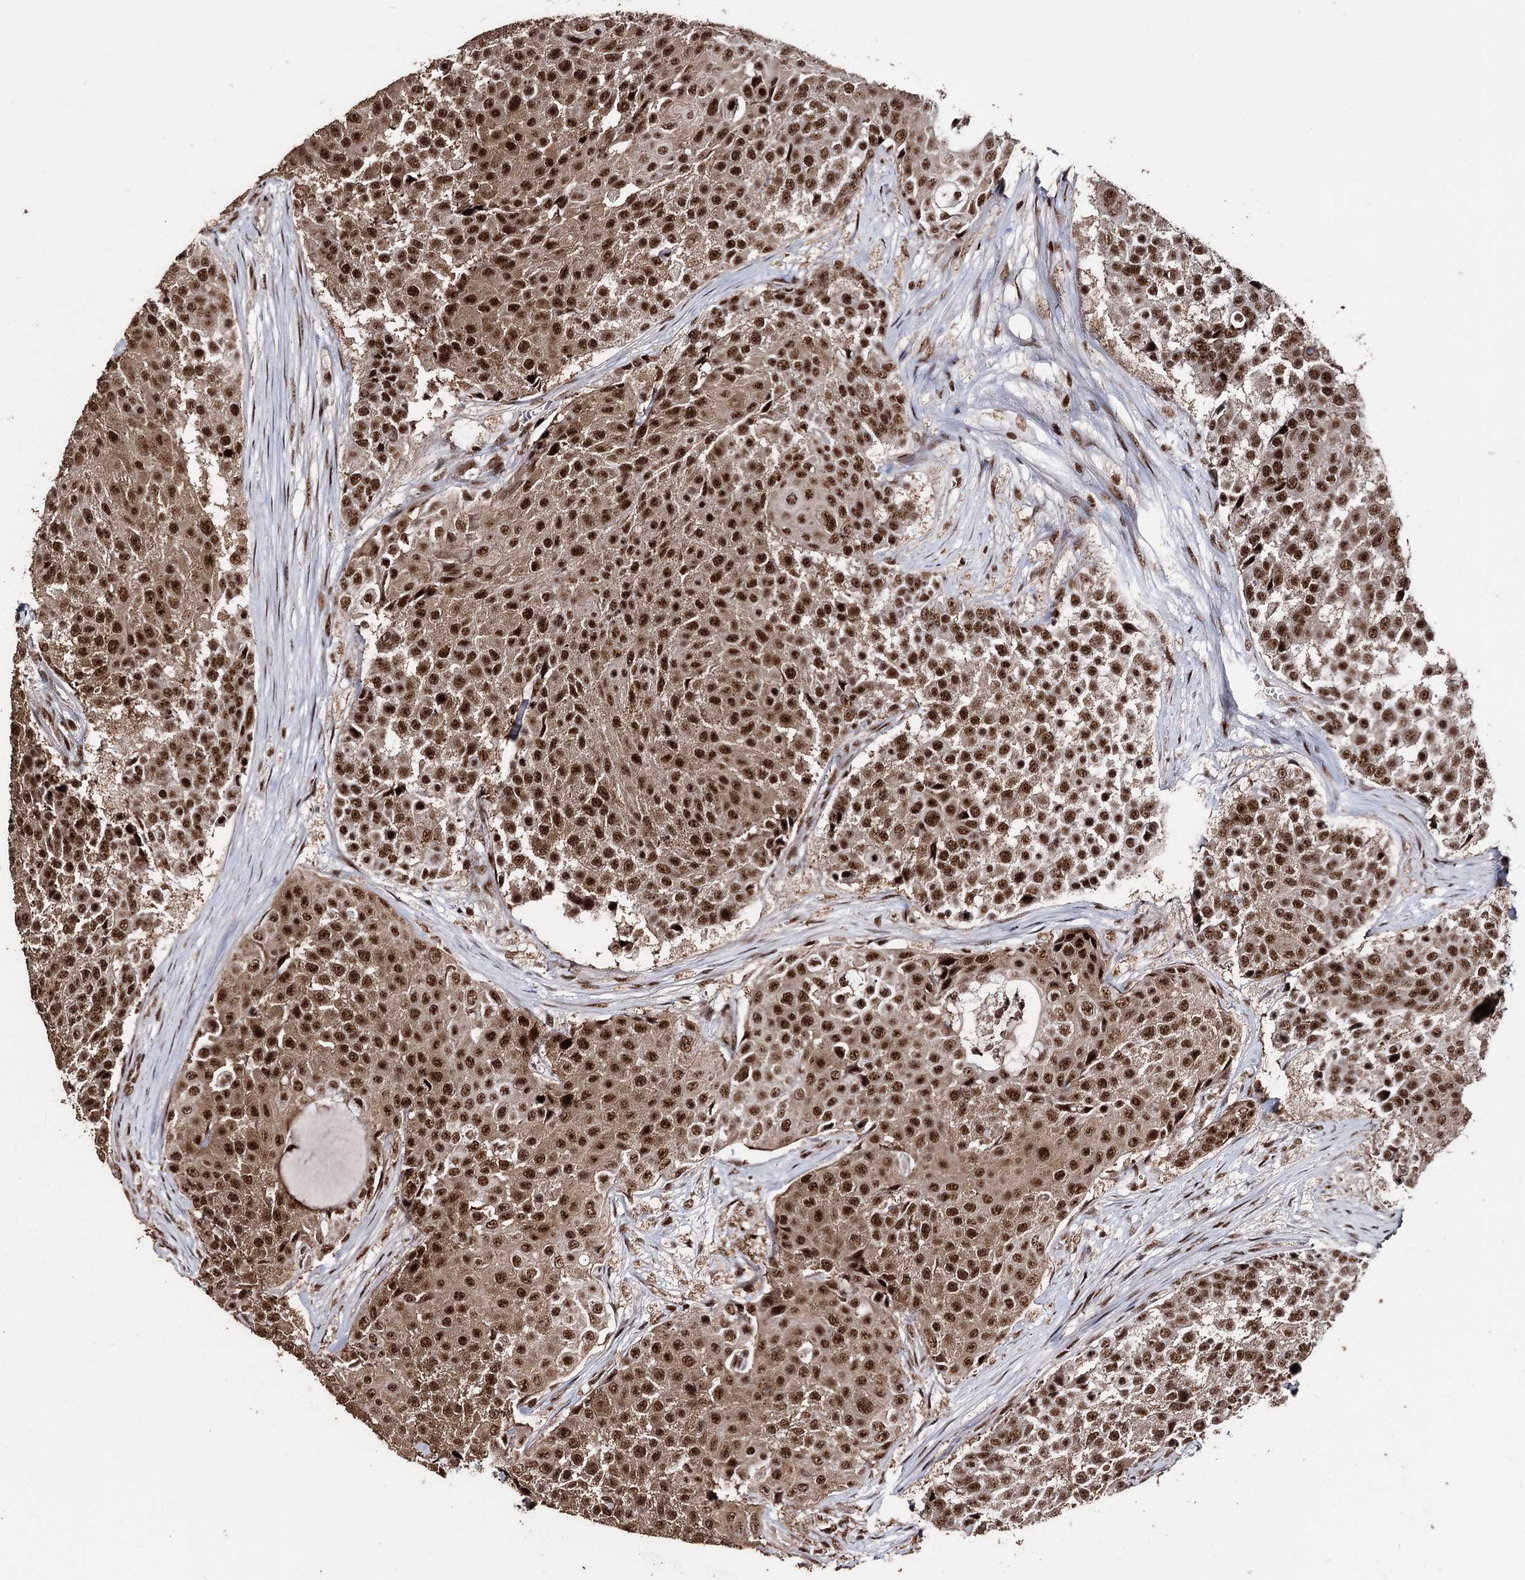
{"staining": {"intensity": "strong", "quantity": ">75%", "location": "nuclear"}, "tissue": "urothelial cancer", "cell_type": "Tumor cells", "image_type": "cancer", "snomed": [{"axis": "morphology", "description": "Urothelial carcinoma, High grade"}, {"axis": "topography", "description": "Urinary bladder"}], "caption": "Protein staining of urothelial cancer tissue reveals strong nuclear staining in approximately >75% of tumor cells.", "gene": "U2SURP", "patient": {"sex": "female", "age": 63}}